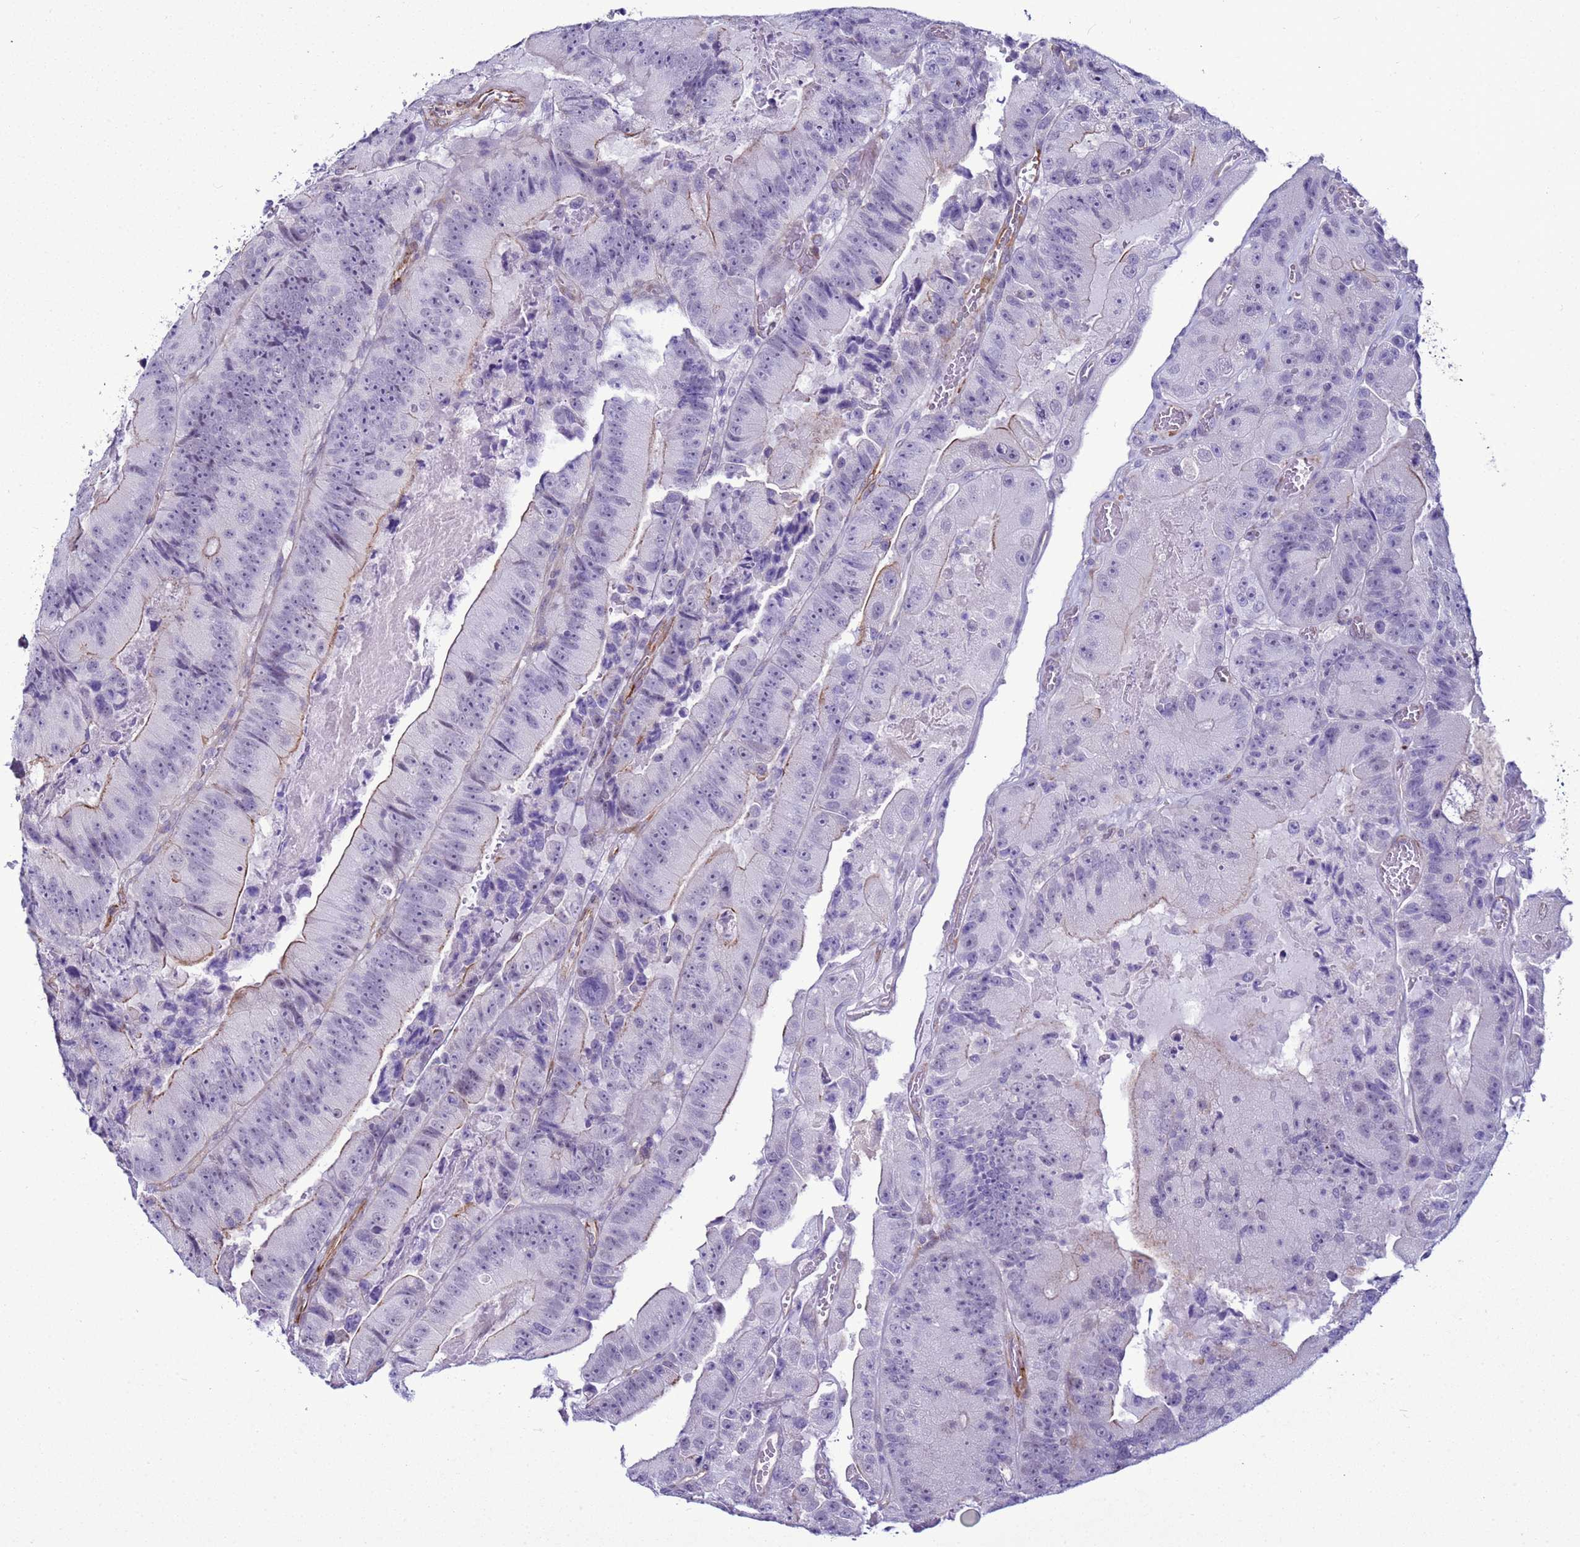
{"staining": {"intensity": "negative", "quantity": "none", "location": "none"}, "tissue": "colorectal cancer", "cell_type": "Tumor cells", "image_type": "cancer", "snomed": [{"axis": "morphology", "description": "Adenocarcinoma, NOS"}, {"axis": "topography", "description": "Colon"}], "caption": "Immunohistochemistry (IHC) of adenocarcinoma (colorectal) reveals no expression in tumor cells. (Immunohistochemistry, brightfield microscopy, high magnification).", "gene": "LRRC10B", "patient": {"sex": "female", "age": 86}}